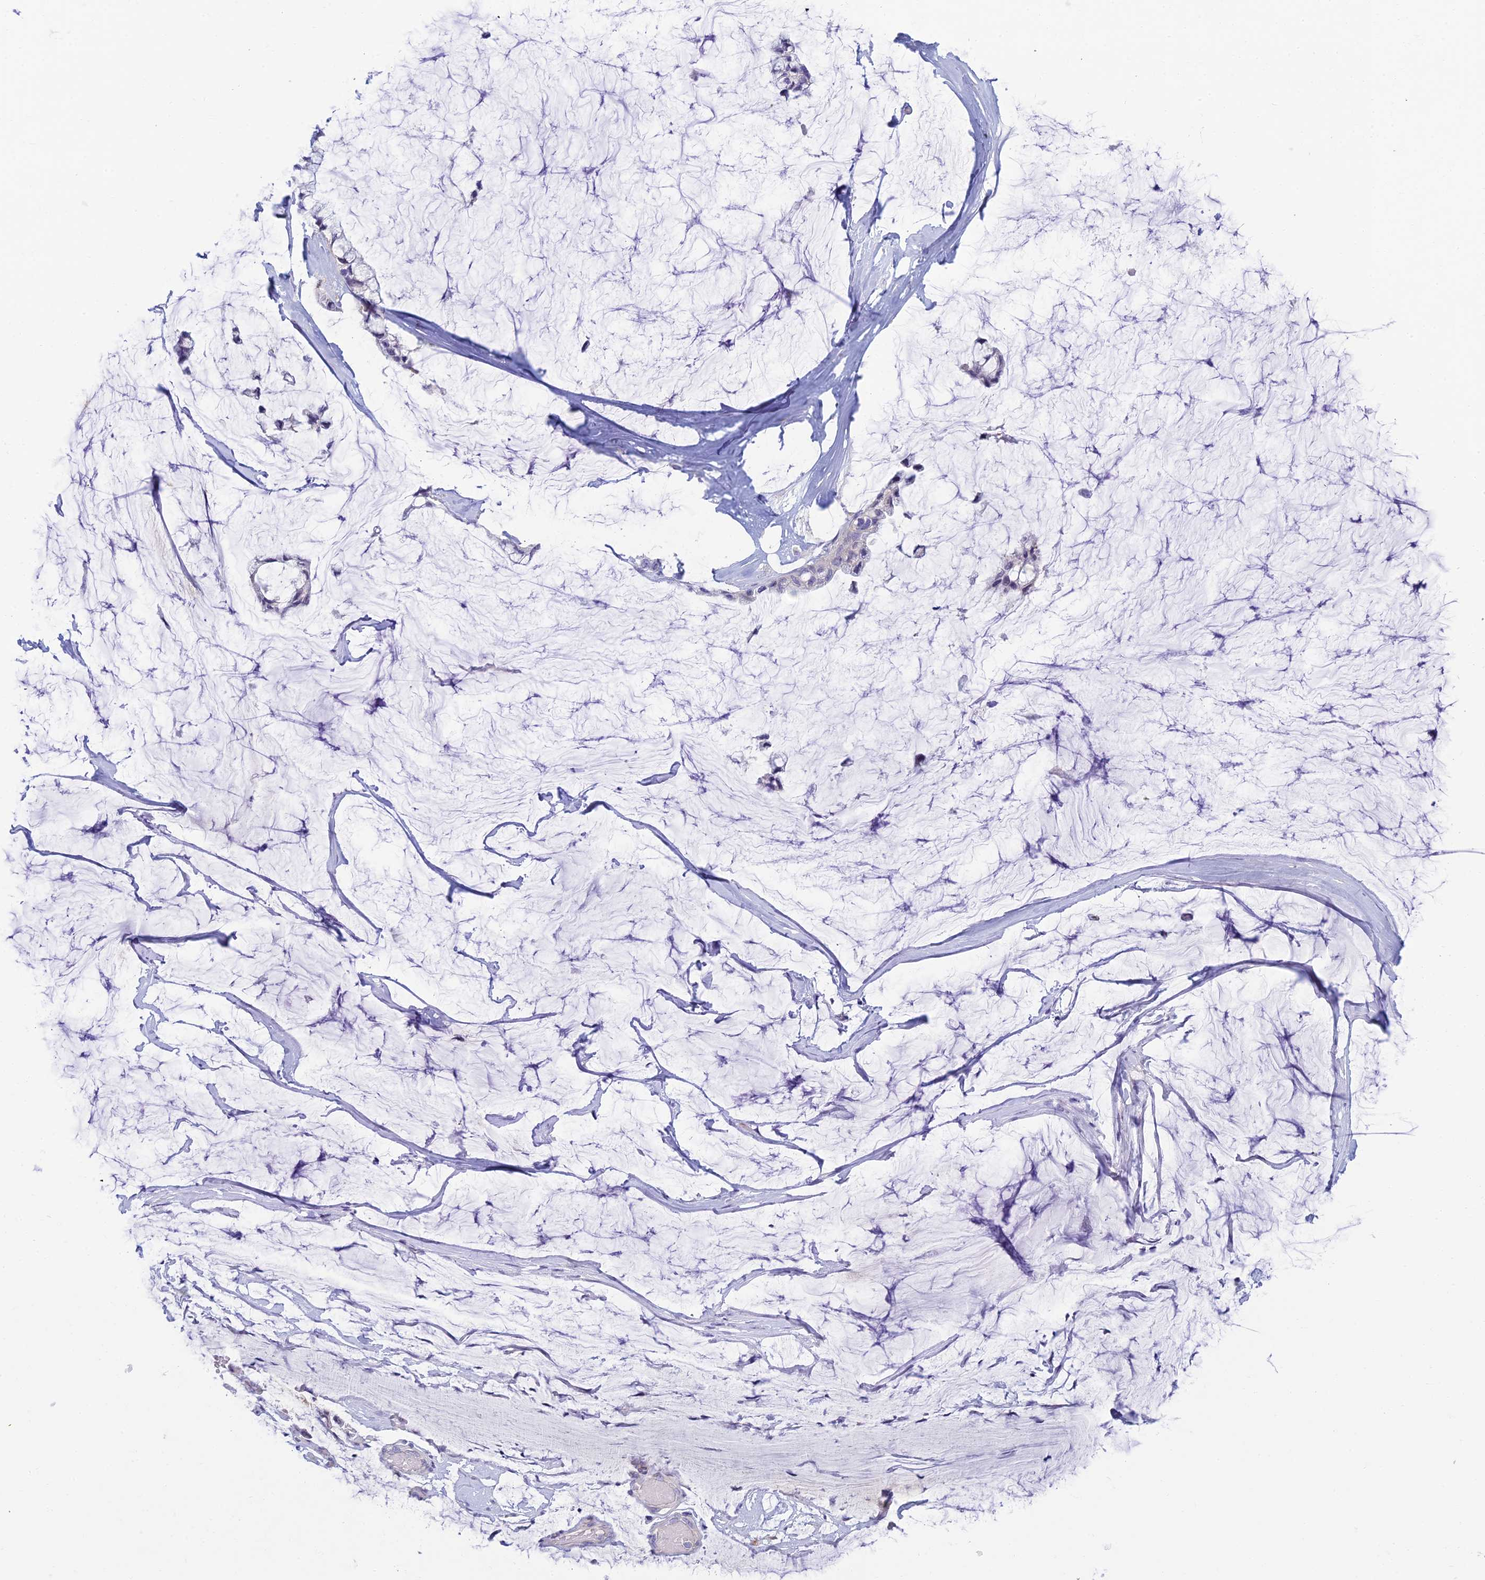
{"staining": {"intensity": "negative", "quantity": "none", "location": "none"}, "tissue": "ovarian cancer", "cell_type": "Tumor cells", "image_type": "cancer", "snomed": [{"axis": "morphology", "description": "Cystadenocarcinoma, mucinous, NOS"}, {"axis": "topography", "description": "Ovary"}], "caption": "The IHC photomicrograph has no significant positivity in tumor cells of mucinous cystadenocarcinoma (ovarian) tissue. (DAB IHC, high magnification).", "gene": "NEURL1", "patient": {"sex": "female", "age": 39}}